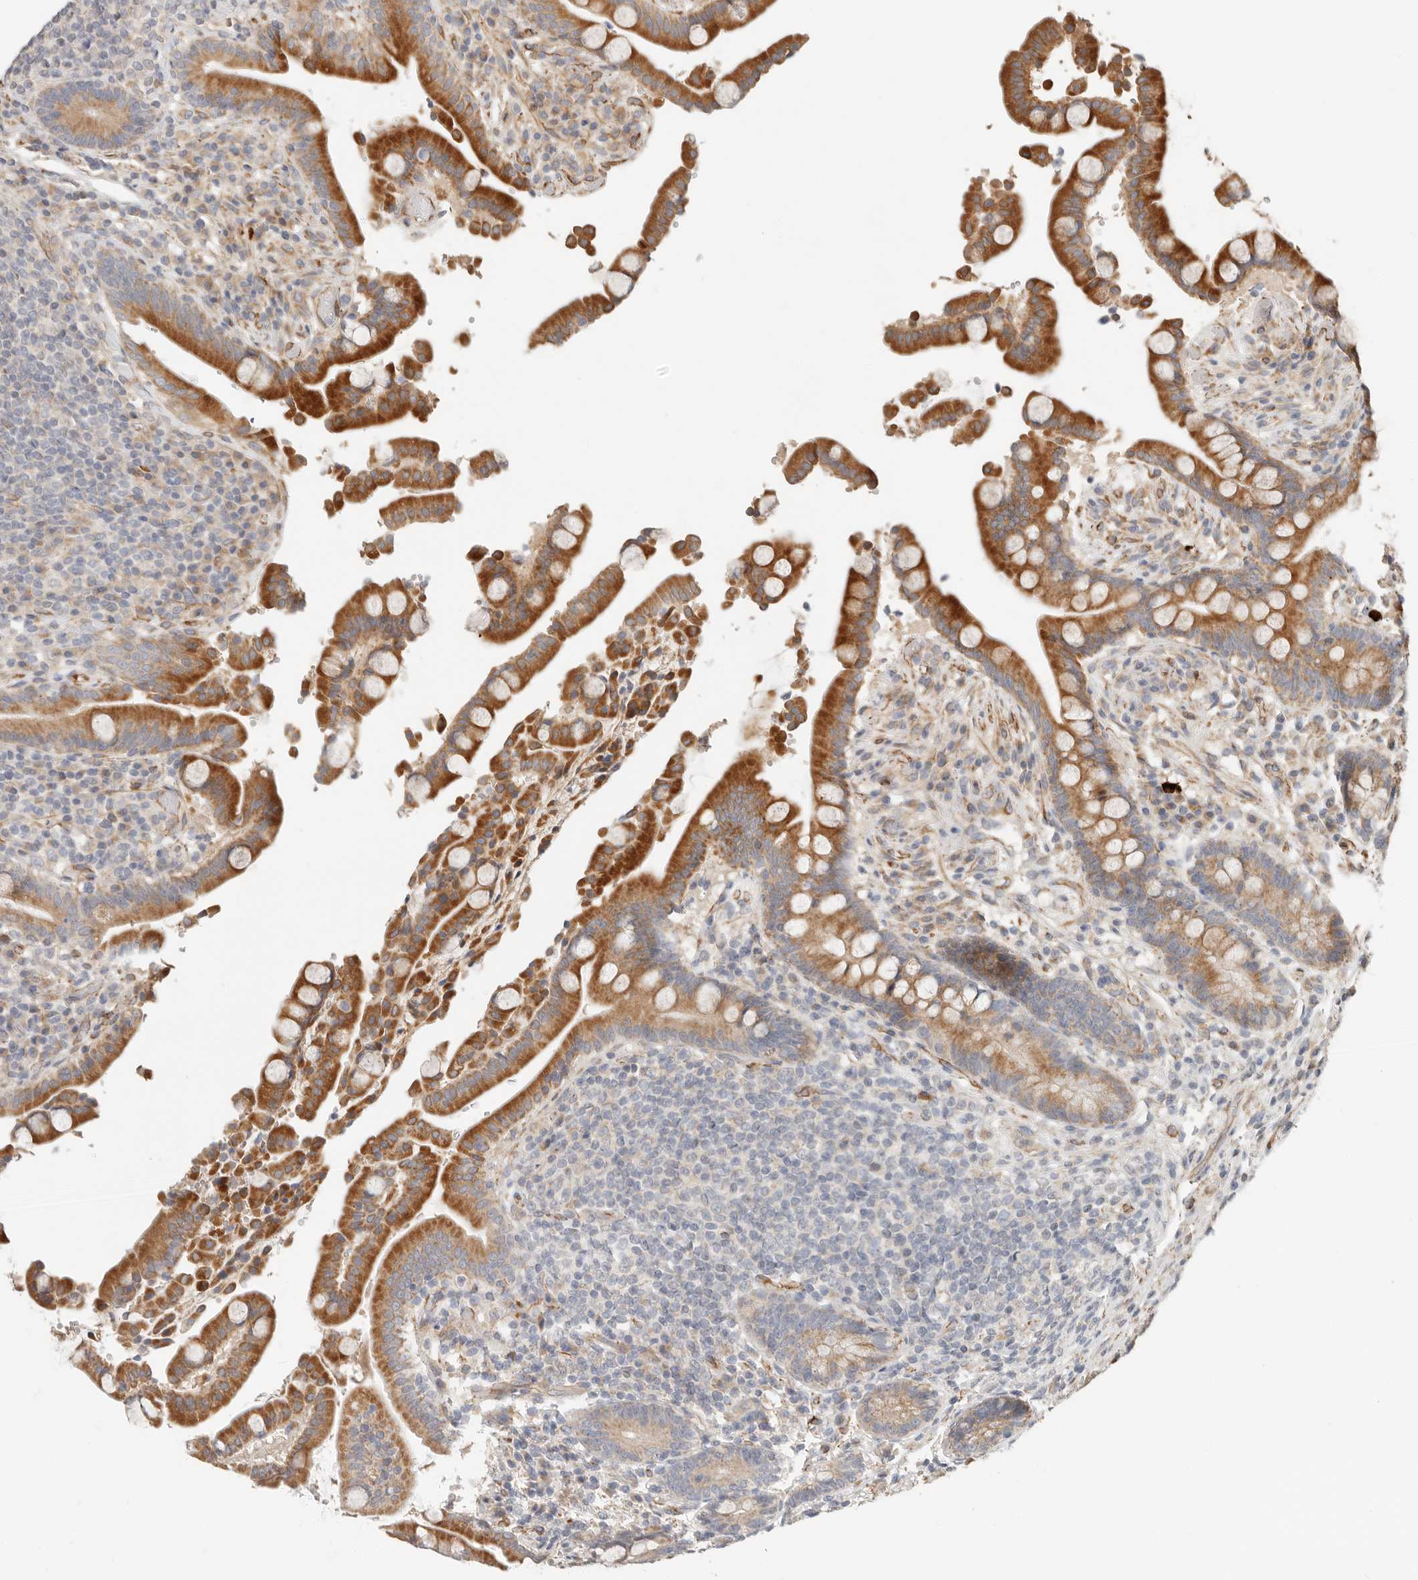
{"staining": {"intensity": "moderate", "quantity": ">75%", "location": "cytoplasmic/membranous,nuclear"}, "tissue": "colon", "cell_type": "Endothelial cells", "image_type": "normal", "snomed": [{"axis": "morphology", "description": "Normal tissue, NOS"}, {"axis": "topography", "description": "Colon"}], "caption": "Immunohistochemical staining of normal human colon exhibits moderate cytoplasmic/membranous,nuclear protein staining in about >75% of endothelial cells.", "gene": "SPRING1", "patient": {"sex": "male", "age": 73}}